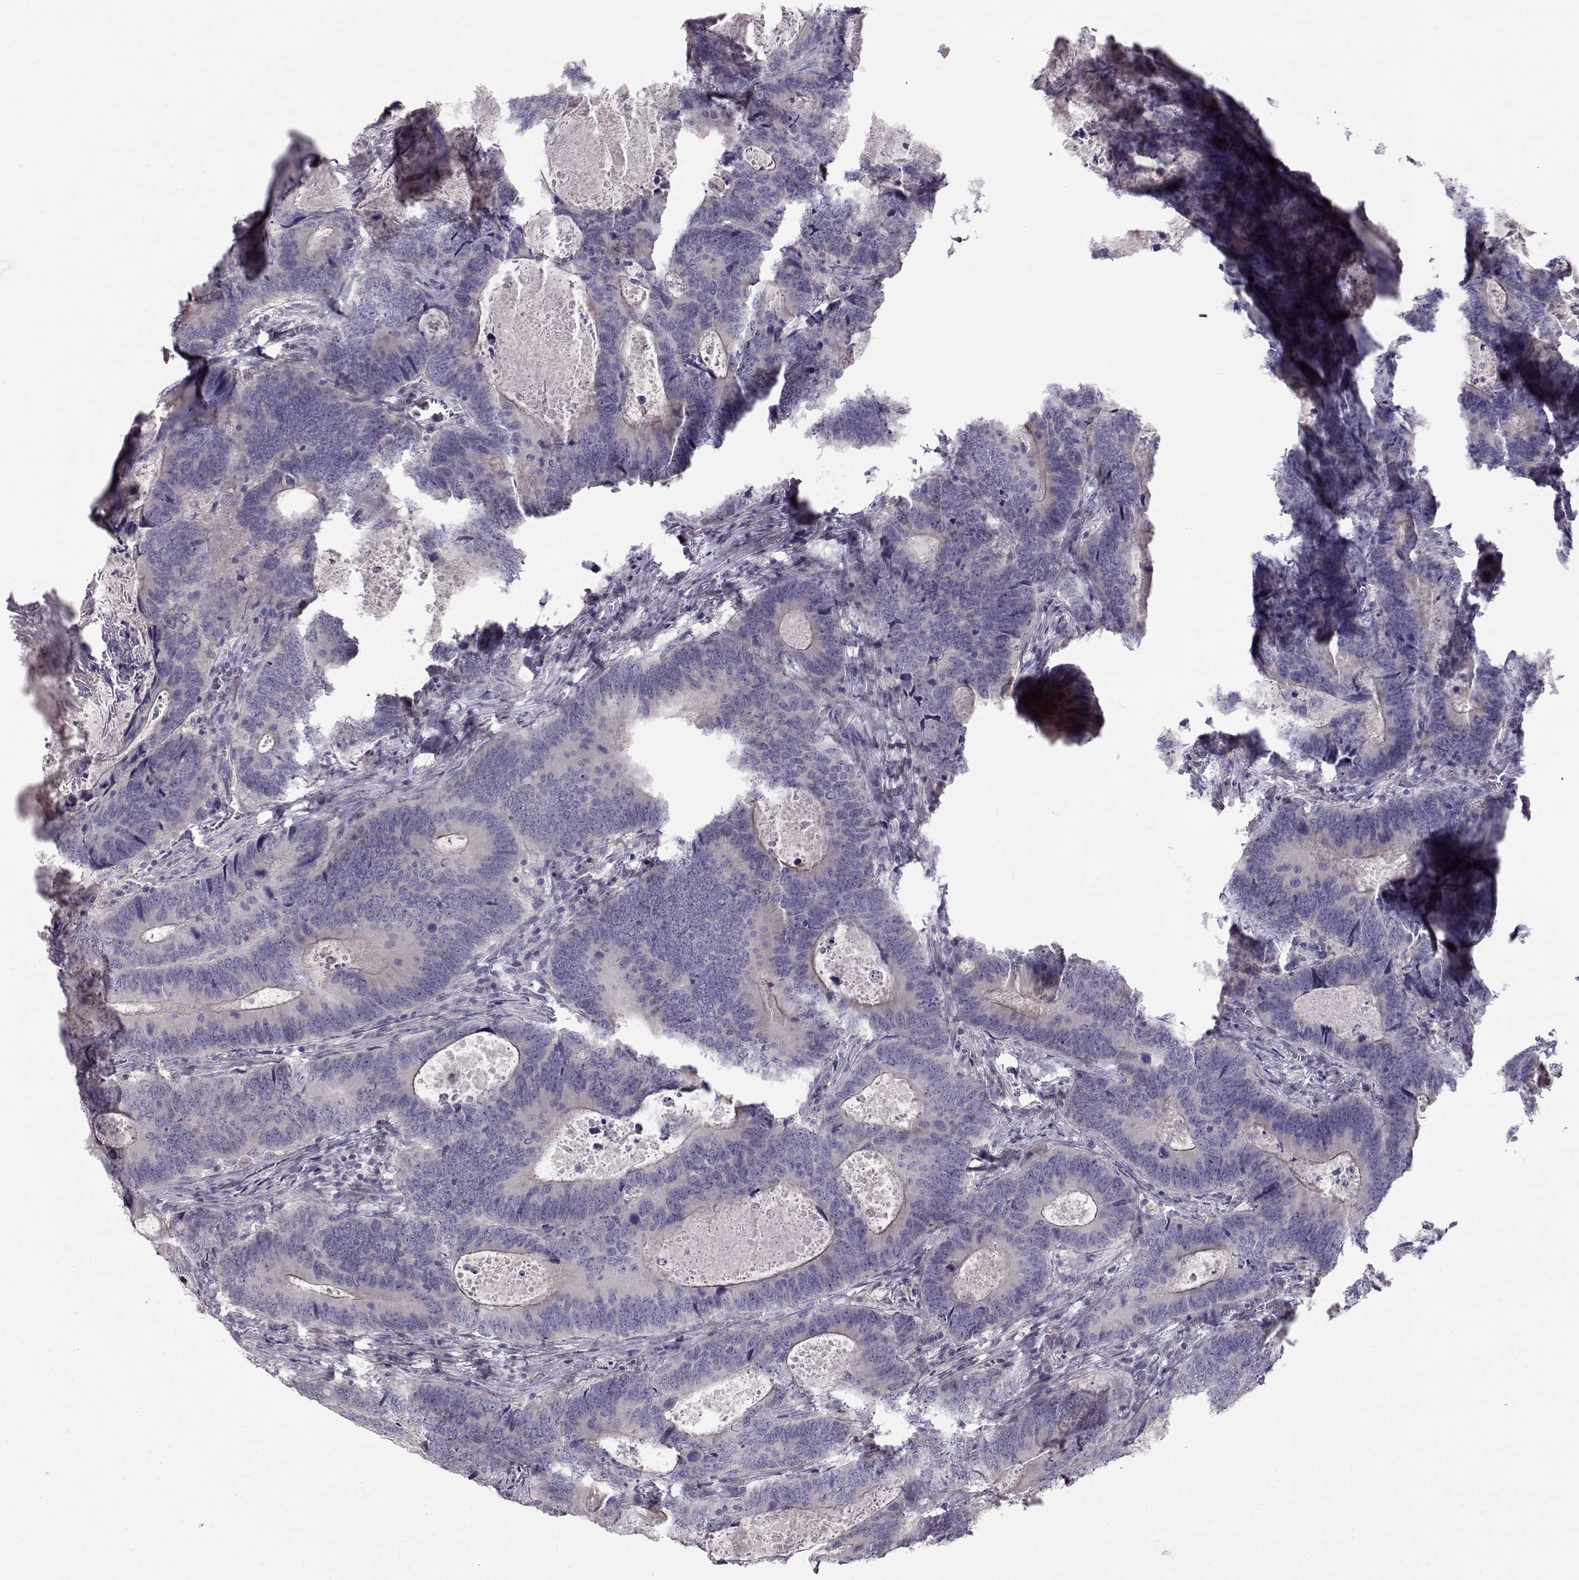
{"staining": {"intensity": "negative", "quantity": "none", "location": "none"}, "tissue": "colorectal cancer", "cell_type": "Tumor cells", "image_type": "cancer", "snomed": [{"axis": "morphology", "description": "Adenocarcinoma, NOS"}, {"axis": "topography", "description": "Colon"}], "caption": "There is no significant positivity in tumor cells of colorectal cancer.", "gene": "GRK1", "patient": {"sex": "female", "age": 82}}